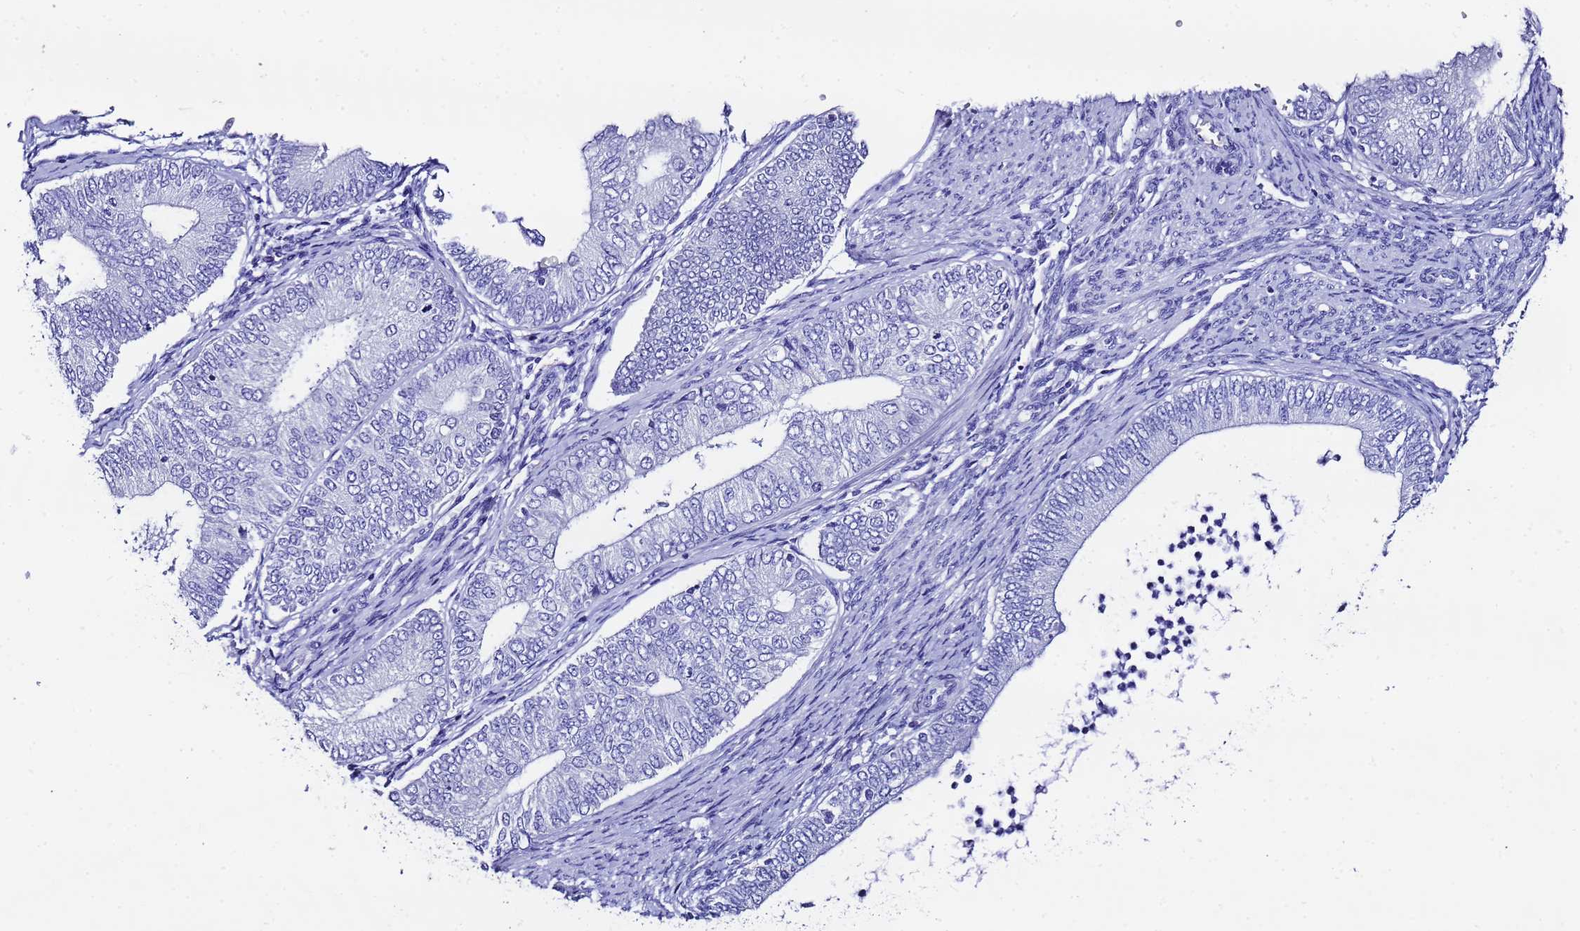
{"staining": {"intensity": "negative", "quantity": "none", "location": "none"}, "tissue": "endometrial cancer", "cell_type": "Tumor cells", "image_type": "cancer", "snomed": [{"axis": "morphology", "description": "Adenocarcinoma, NOS"}, {"axis": "topography", "description": "Endometrium"}], "caption": "The histopathology image reveals no staining of tumor cells in endometrial adenocarcinoma.", "gene": "UGT2B10", "patient": {"sex": "female", "age": 68}}